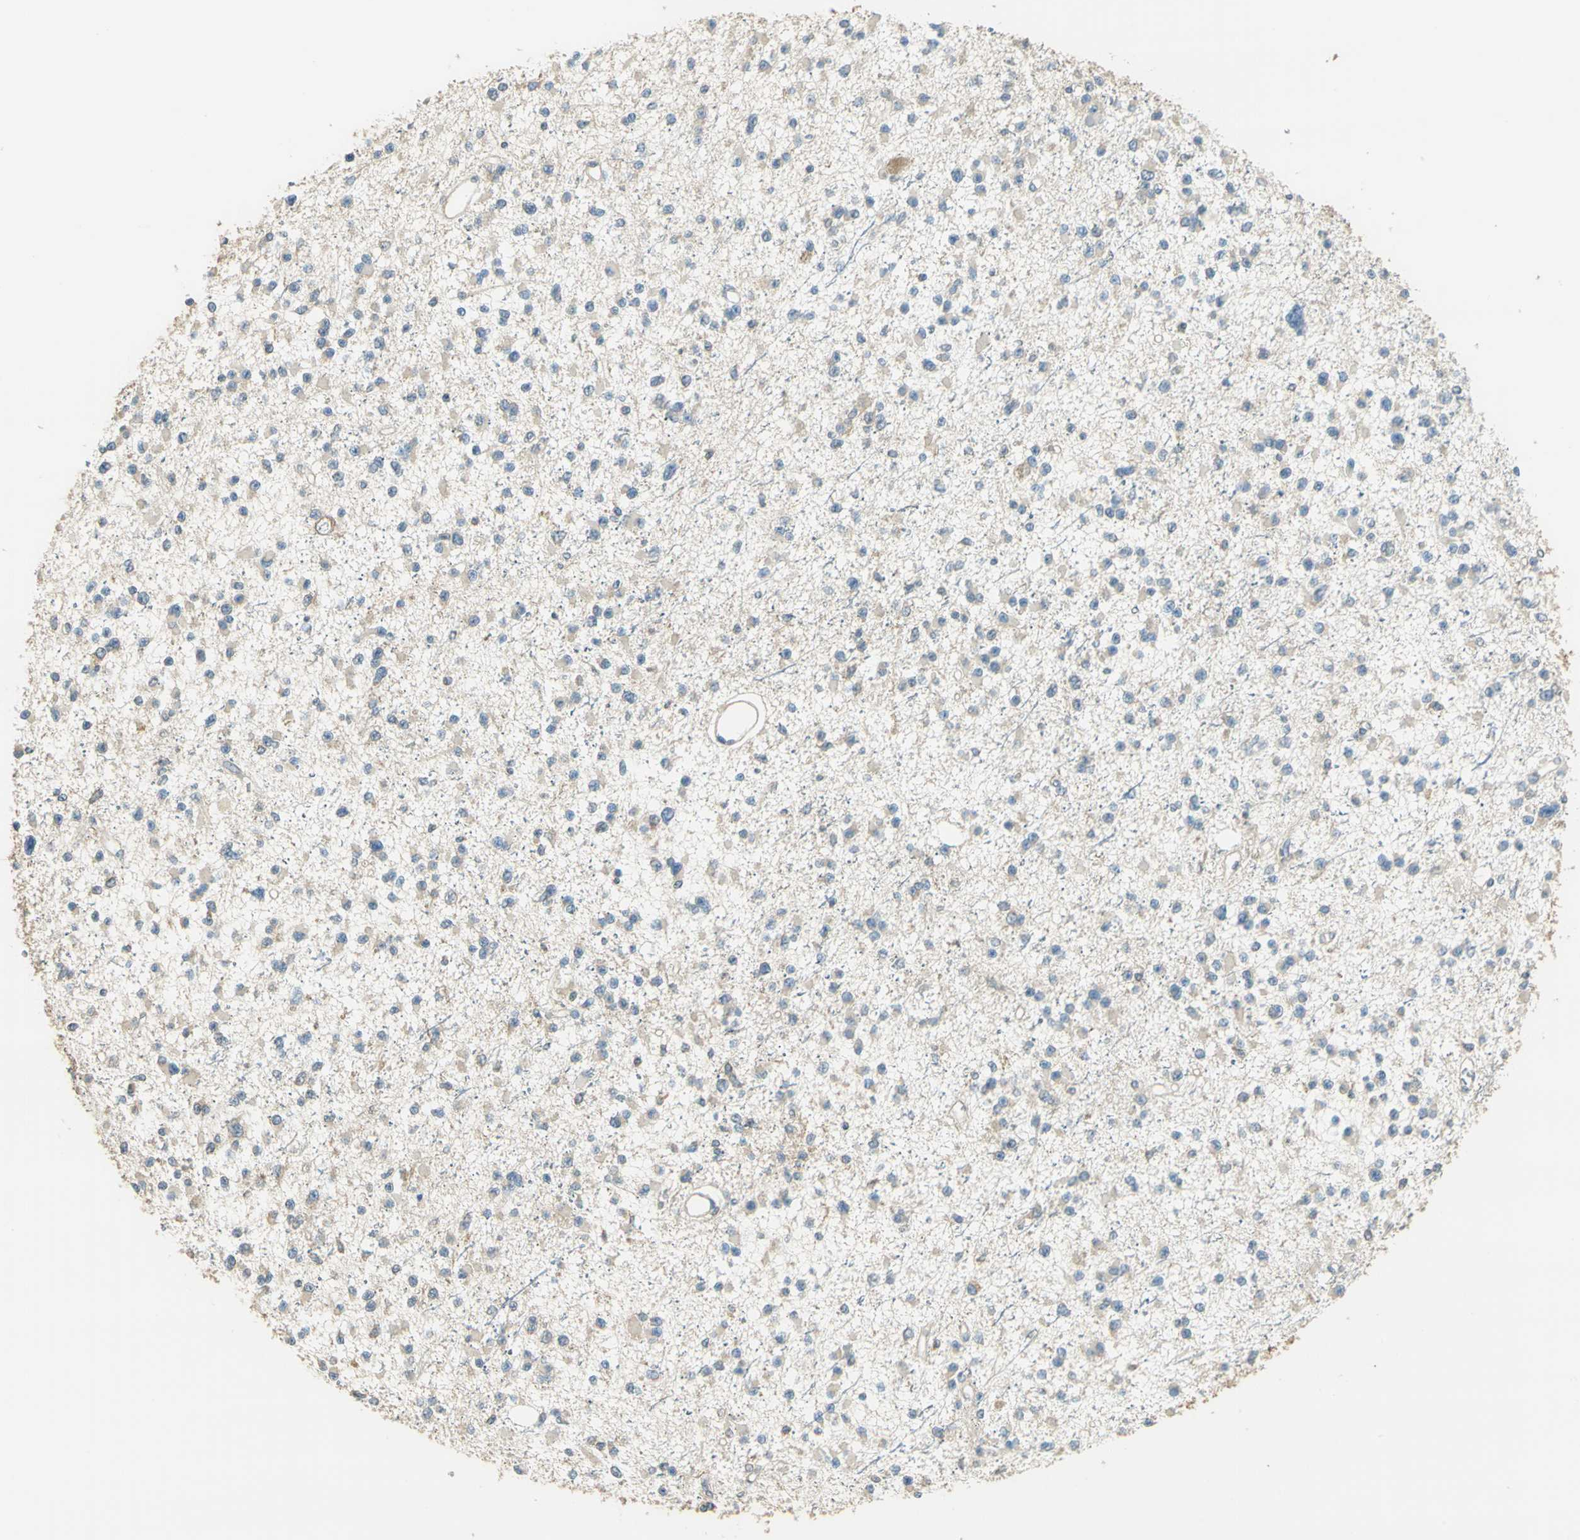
{"staining": {"intensity": "weak", "quantity": "25%-75%", "location": "cytoplasmic/membranous"}, "tissue": "glioma", "cell_type": "Tumor cells", "image_type": "cancer", "snomed": [{"axis": "morphology", "description": "Glioma, malignant, Low grade"}, {"axis": "topography", "description": "Brain"}], "caption": "Immunohistochemistry of human malignant glioma (low-grade) reveals low levels of weak cytoplasmic/membranous positivity in approximately 25%-75% of tumor cells. The protein of interest is stained brown, and the nuclei are stained in blue (DAB IHC with brightfield microscopy, high magnification).", "gene": "SHC2", "patient": {"sex": "female", "age": 22}}